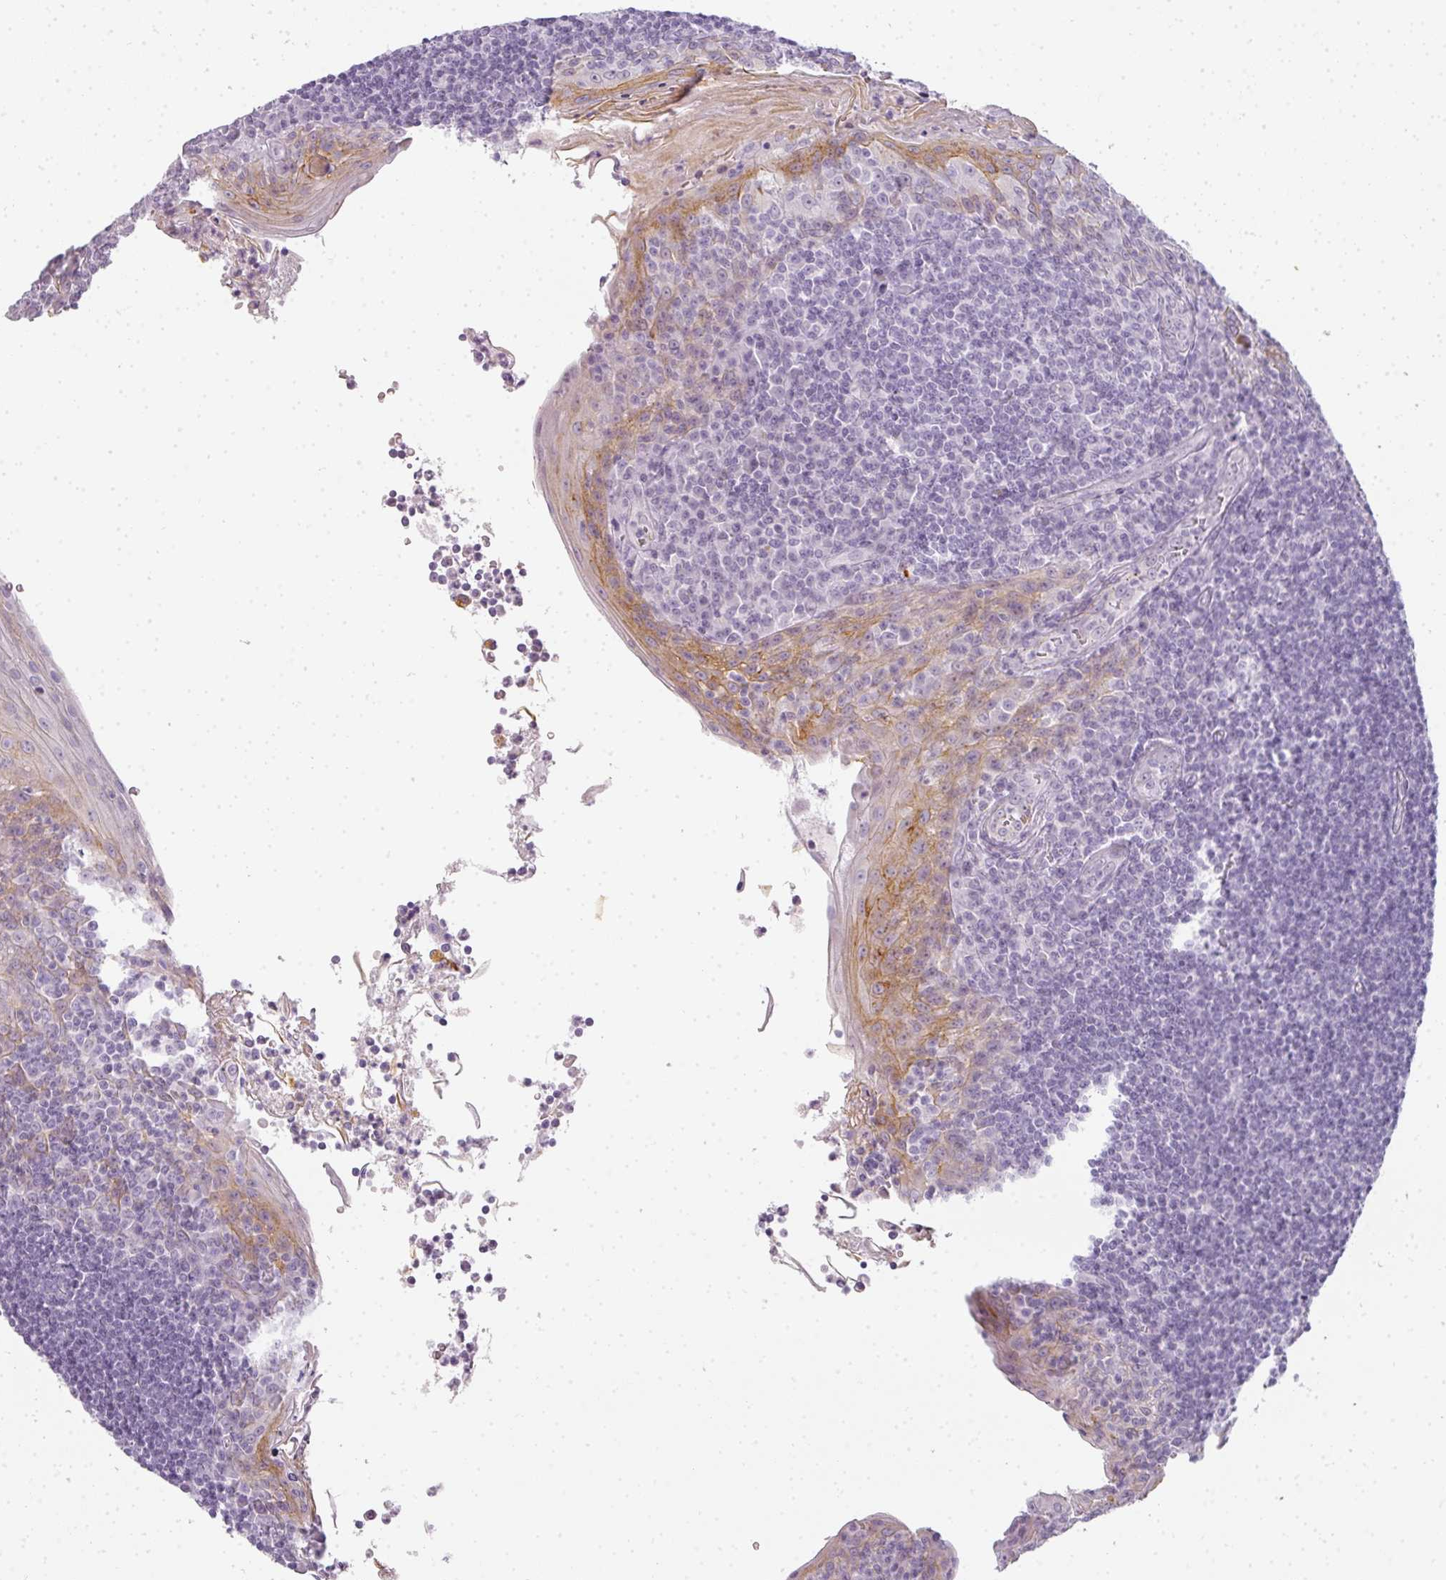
{"staining": {"intensity": "negative", "quantity": "none", "location": "none"}, "tissue": "tonsil", "cell_type": "Germinal center cells", "image_type": "normal", "snomed": [{"axis": "morphology", "description": "Normal tissue, NOS"}, {"axis": "topography", "description": "Tonsil"}], "caption": "Micrograph shows no protein positivity in germinal center cells of benign tonsil. Brightfield microscopy of immunohistochemistry stained with DAB (brown) and hematoxylin (blue), captured at high magnification.", "gene": "RBMY1A1", "patient": {"sex": "male", "age": 27}}